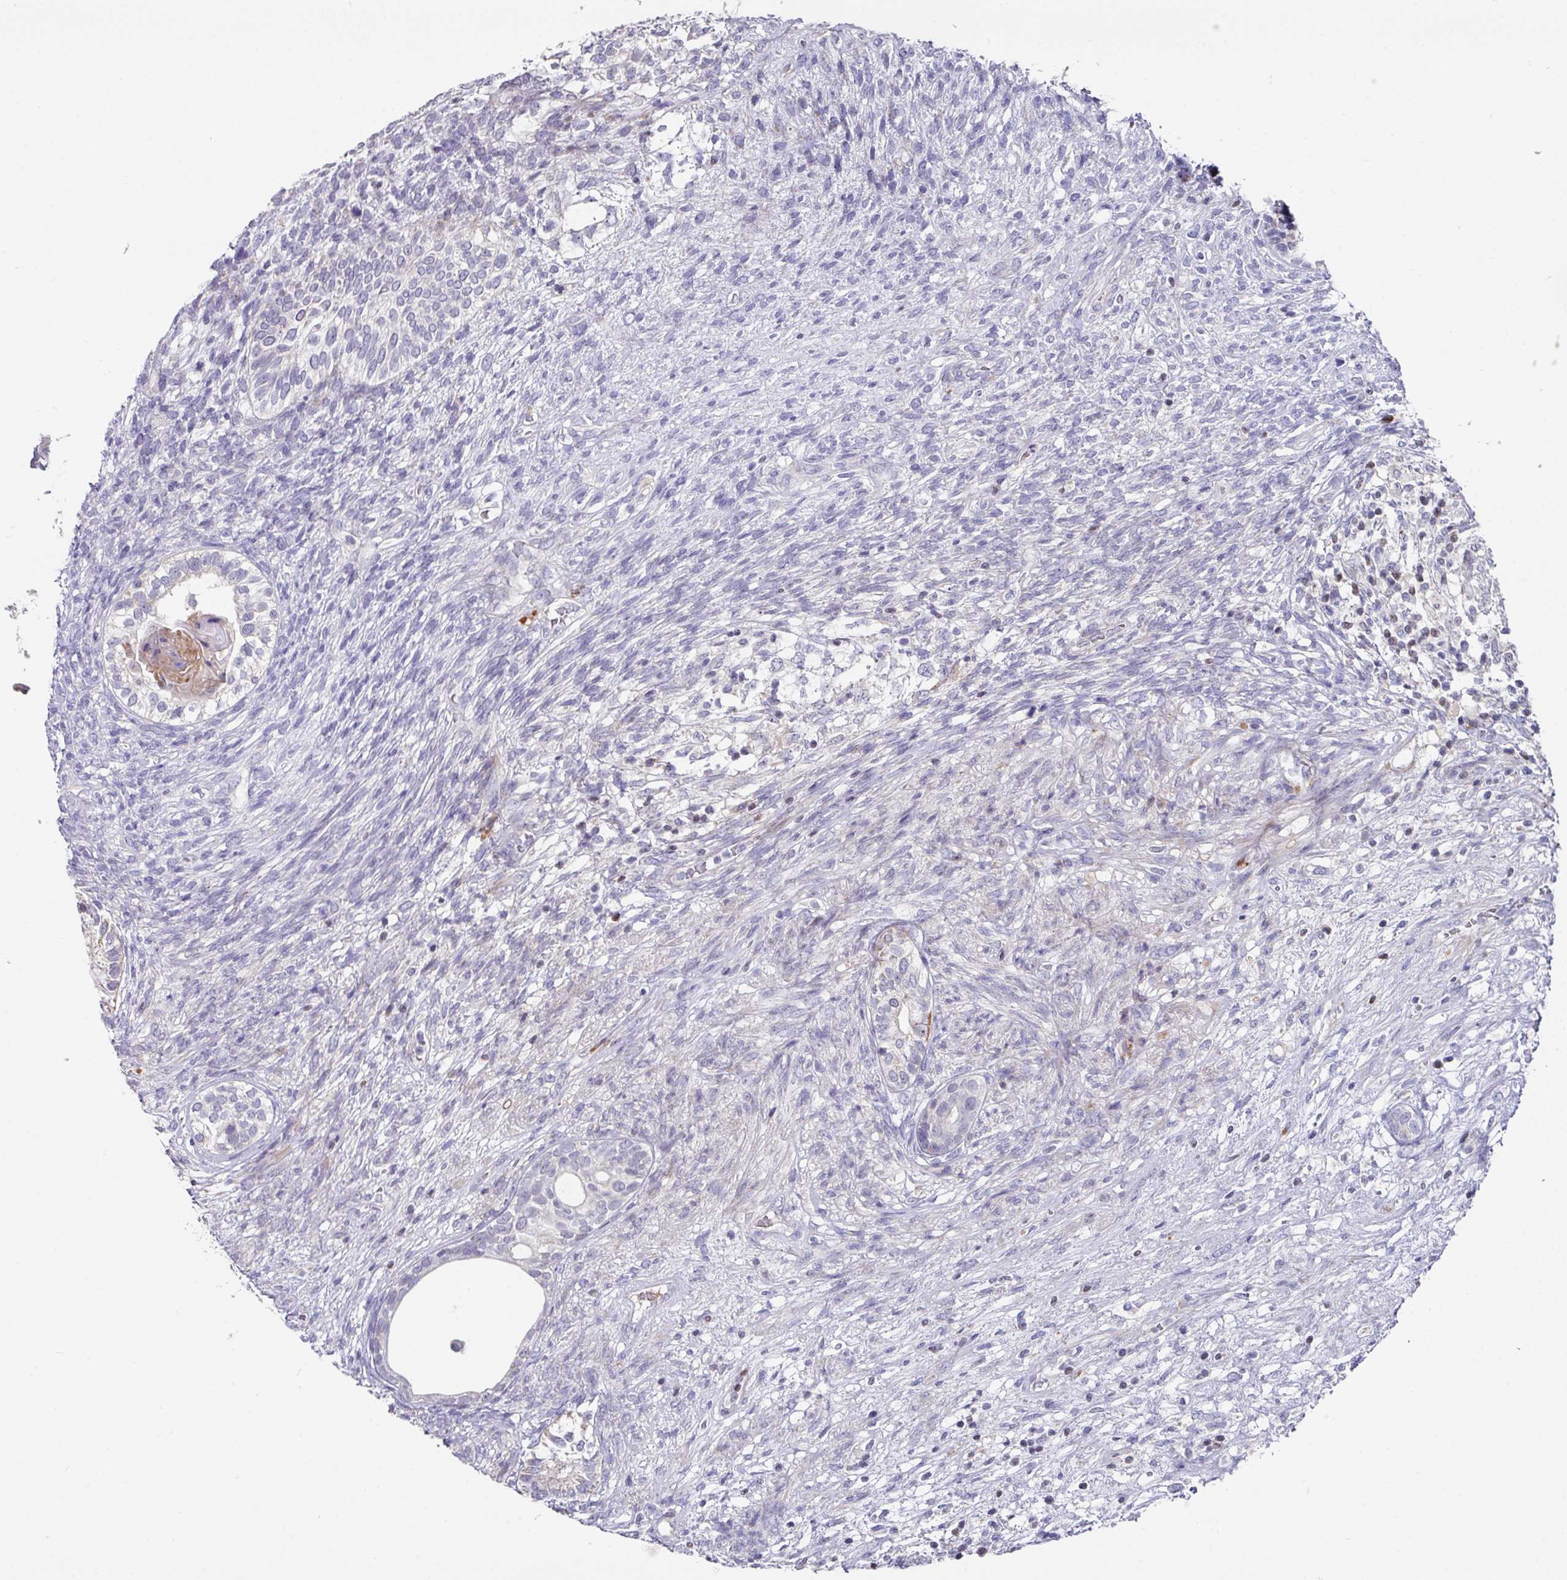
{"staining": {"intensity": "negative", "quantity": "none", "location": "none"}, "tissue": "testis cancer", "cell_type": "Tumor cells", "image_type": "cancer", "snomed": [{"axis": "morphology", "description": "Seminoma, NOS"}, {"axis": "morphology", "description": "Carcinoma, Embryonal, NOS"}, {"axis": "topography", "description": "Testis"}], "caption": "The histopathology image demonstrates no staining of tumor cells in testis cancer (seminoma).", "gene": "CBX7", "patient": {"sex": "male", "age": 41}}